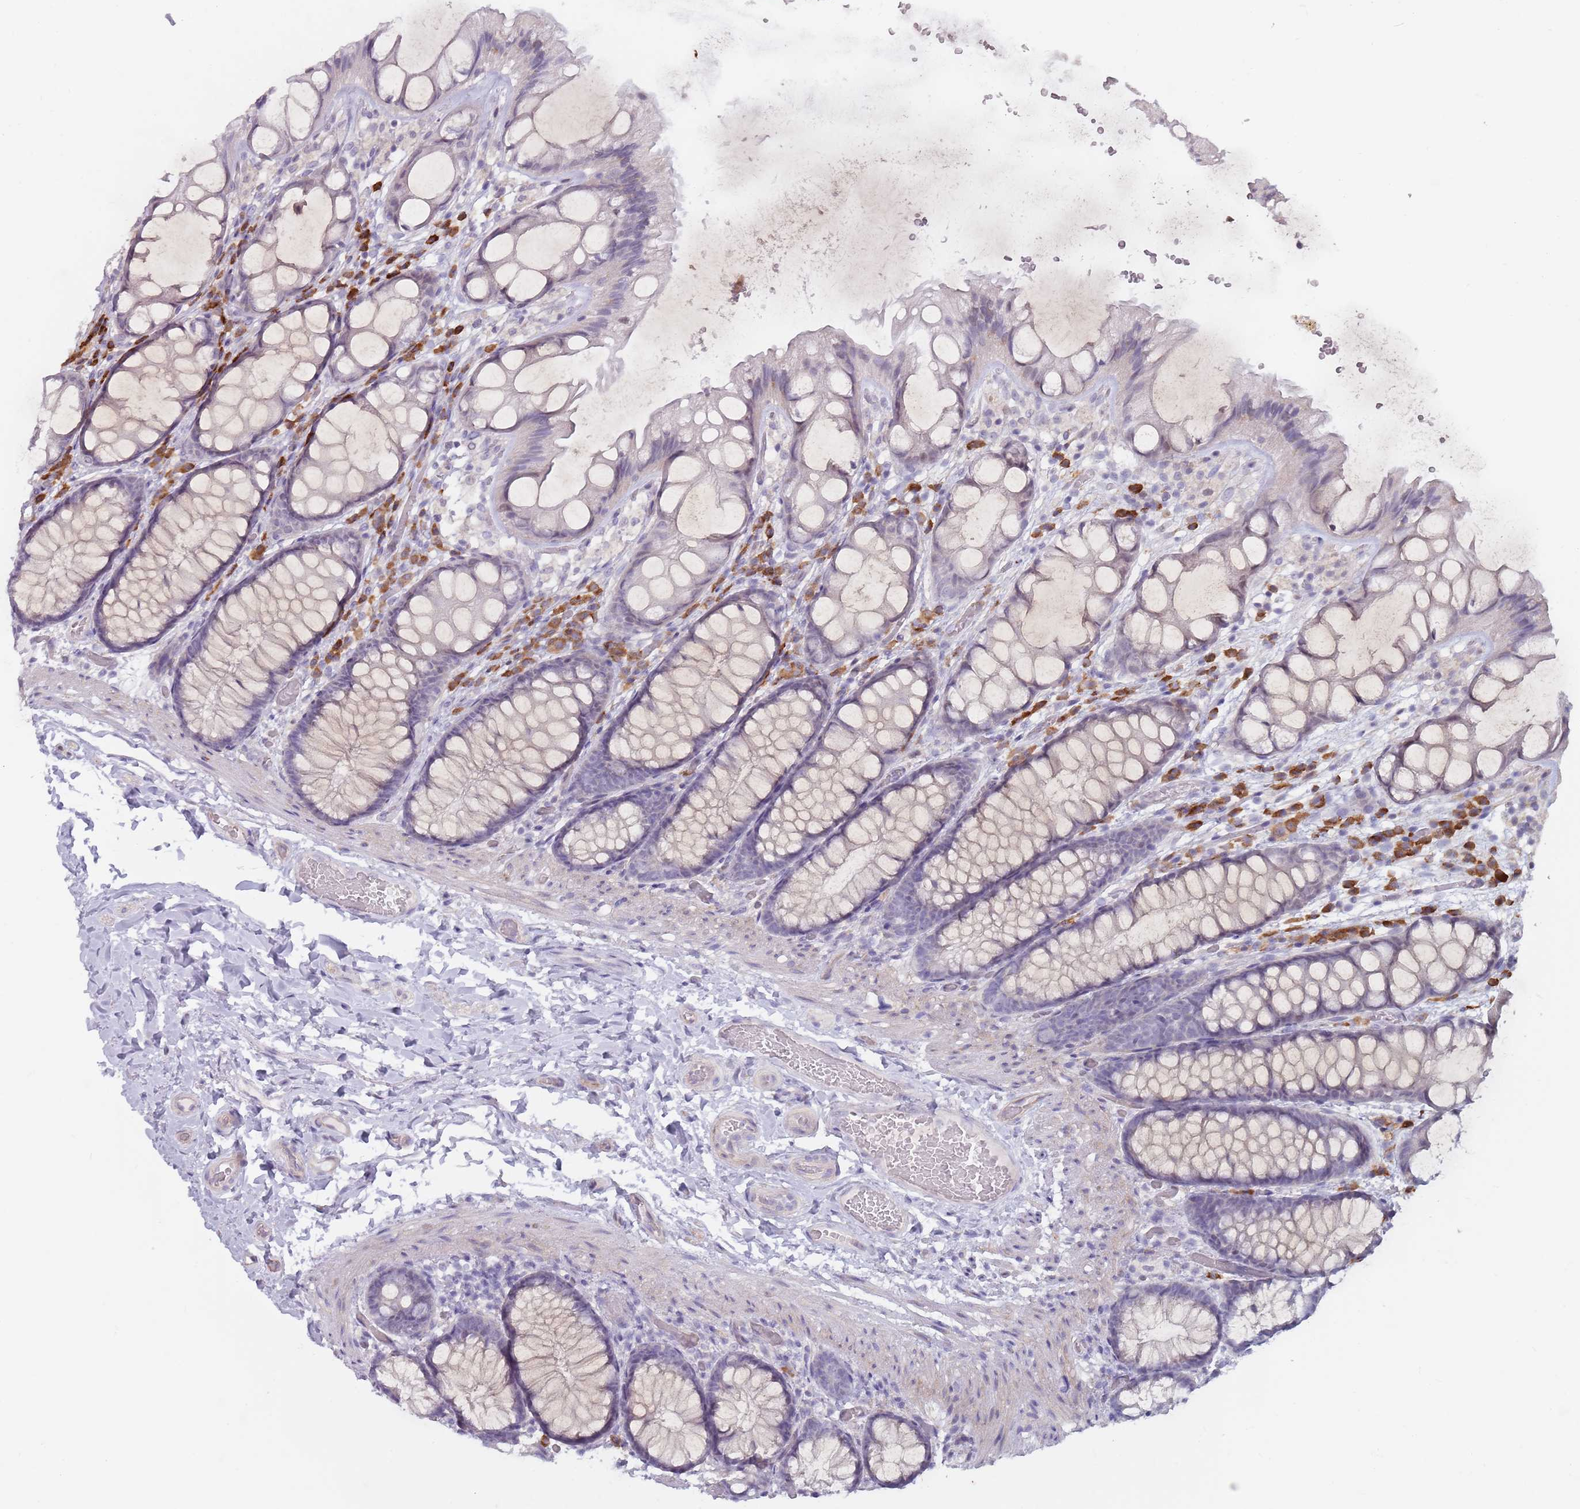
{"staining": {"intensity": "negative", "quantity": "none", "location": "none"}, "tissue": "colon", "cell_type": "Endothelial cells", "image_type": "normal", "snomed": [{"axis": "morphology", "description": "Normal tissue, NOS"}, {"axis": "topography", "description": "Colon"}], "caption": "The immunohistochemistry micrograph has no significant expression in endothelial cells of colon.", "gene": "DXO", "patient": {"sex": "male", "age": 47}}